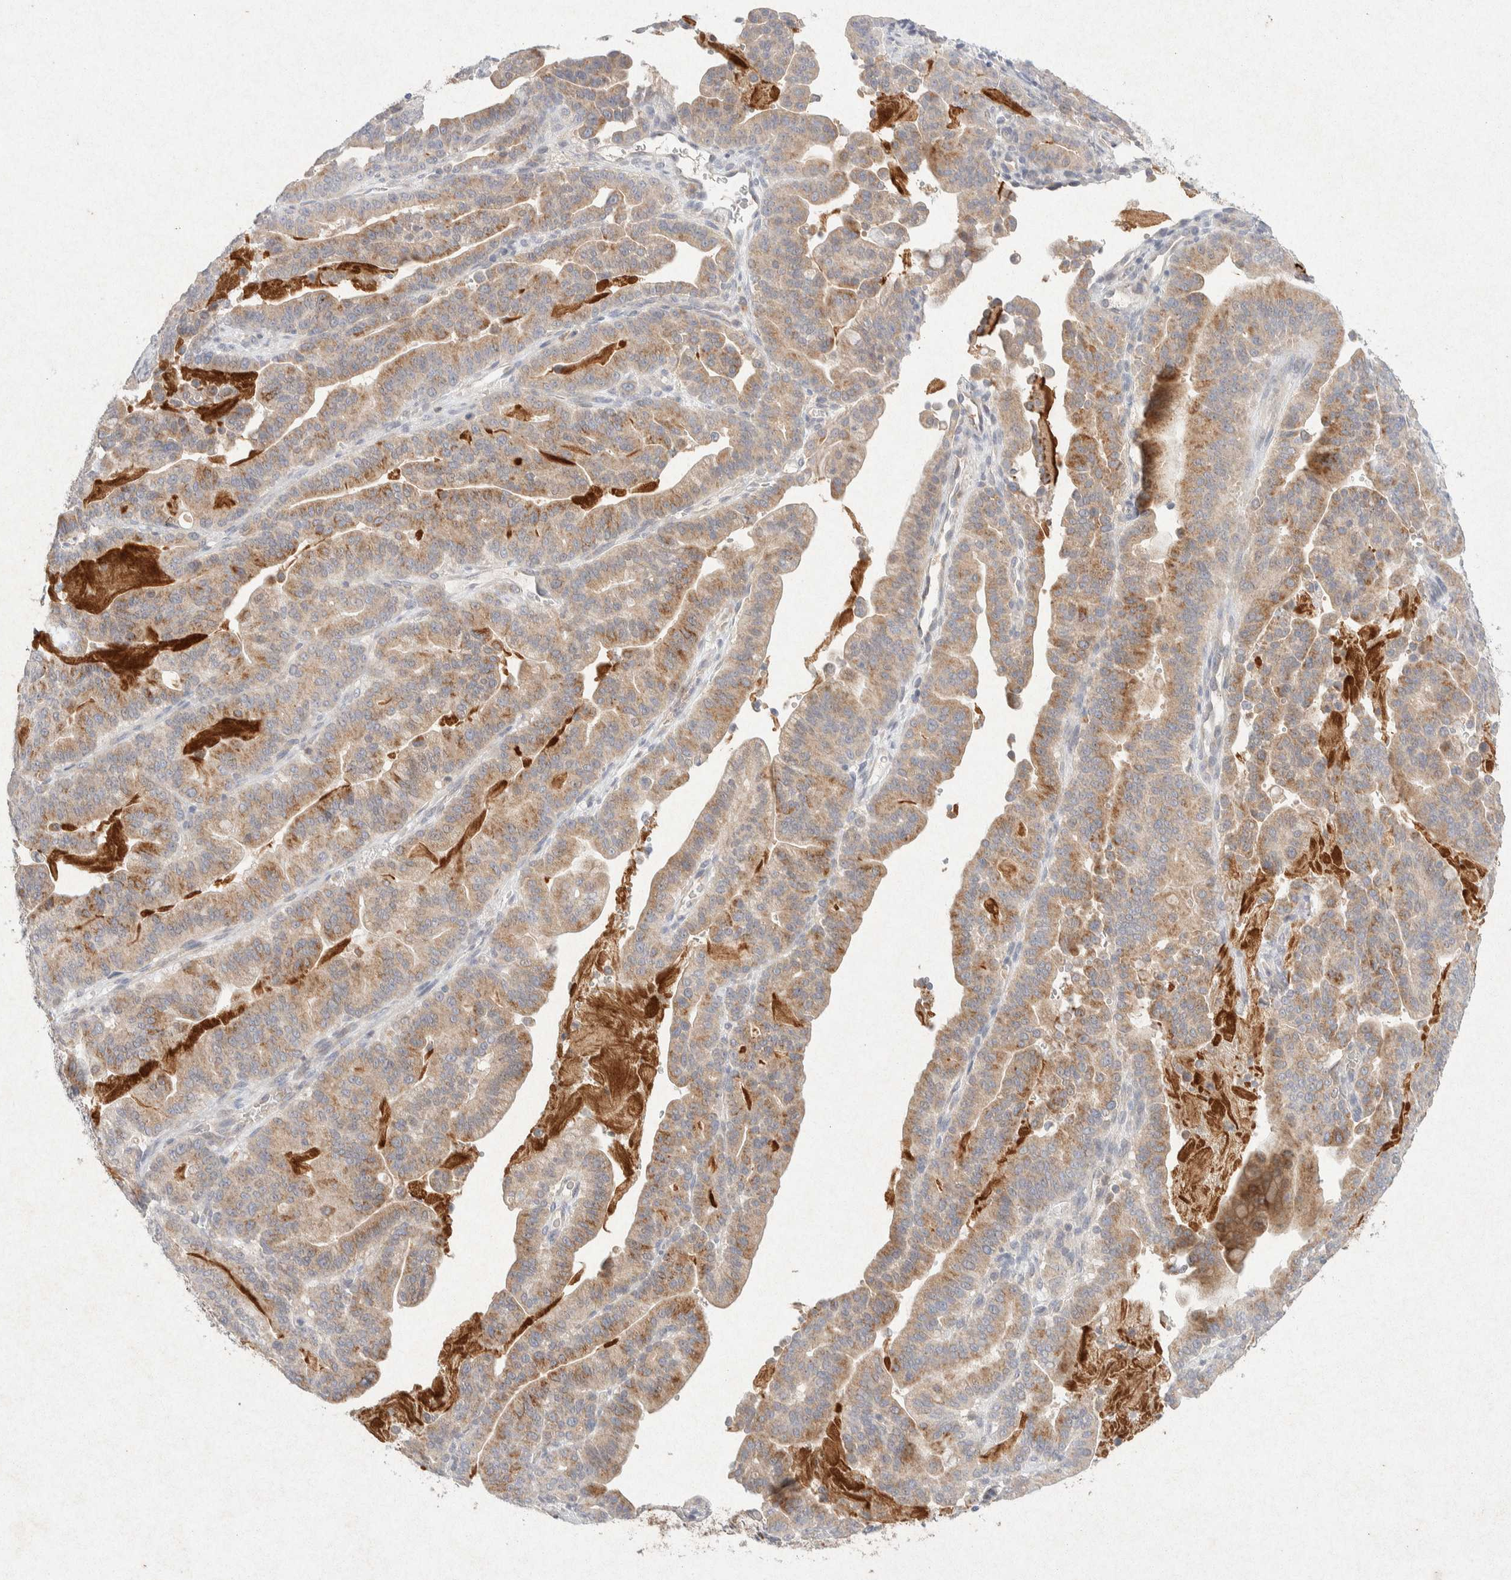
{"staining": {"intensity": "moderate", "quantity": ">75%", "location": "cytoplasmic/membranous"}, "tissue": "pancreatic cancer", "cell_type": "Tumor cells", "image_type": "cancer", "snomed": [{"axis": "morphology", "description": "Adenocarcinoma, NOS"}, {"axis": "topography", "description": "Pancreas"}], "caption": "Adenocarcinoma (pancreatic) stained with DAB immunohistochemistry exhibits medium levels of moderate cytoplasmic/membranous staining in approximately >75% of tumor cells.", "gene": "GNAI1", "patient": {"sex": "male", "age": 63}}